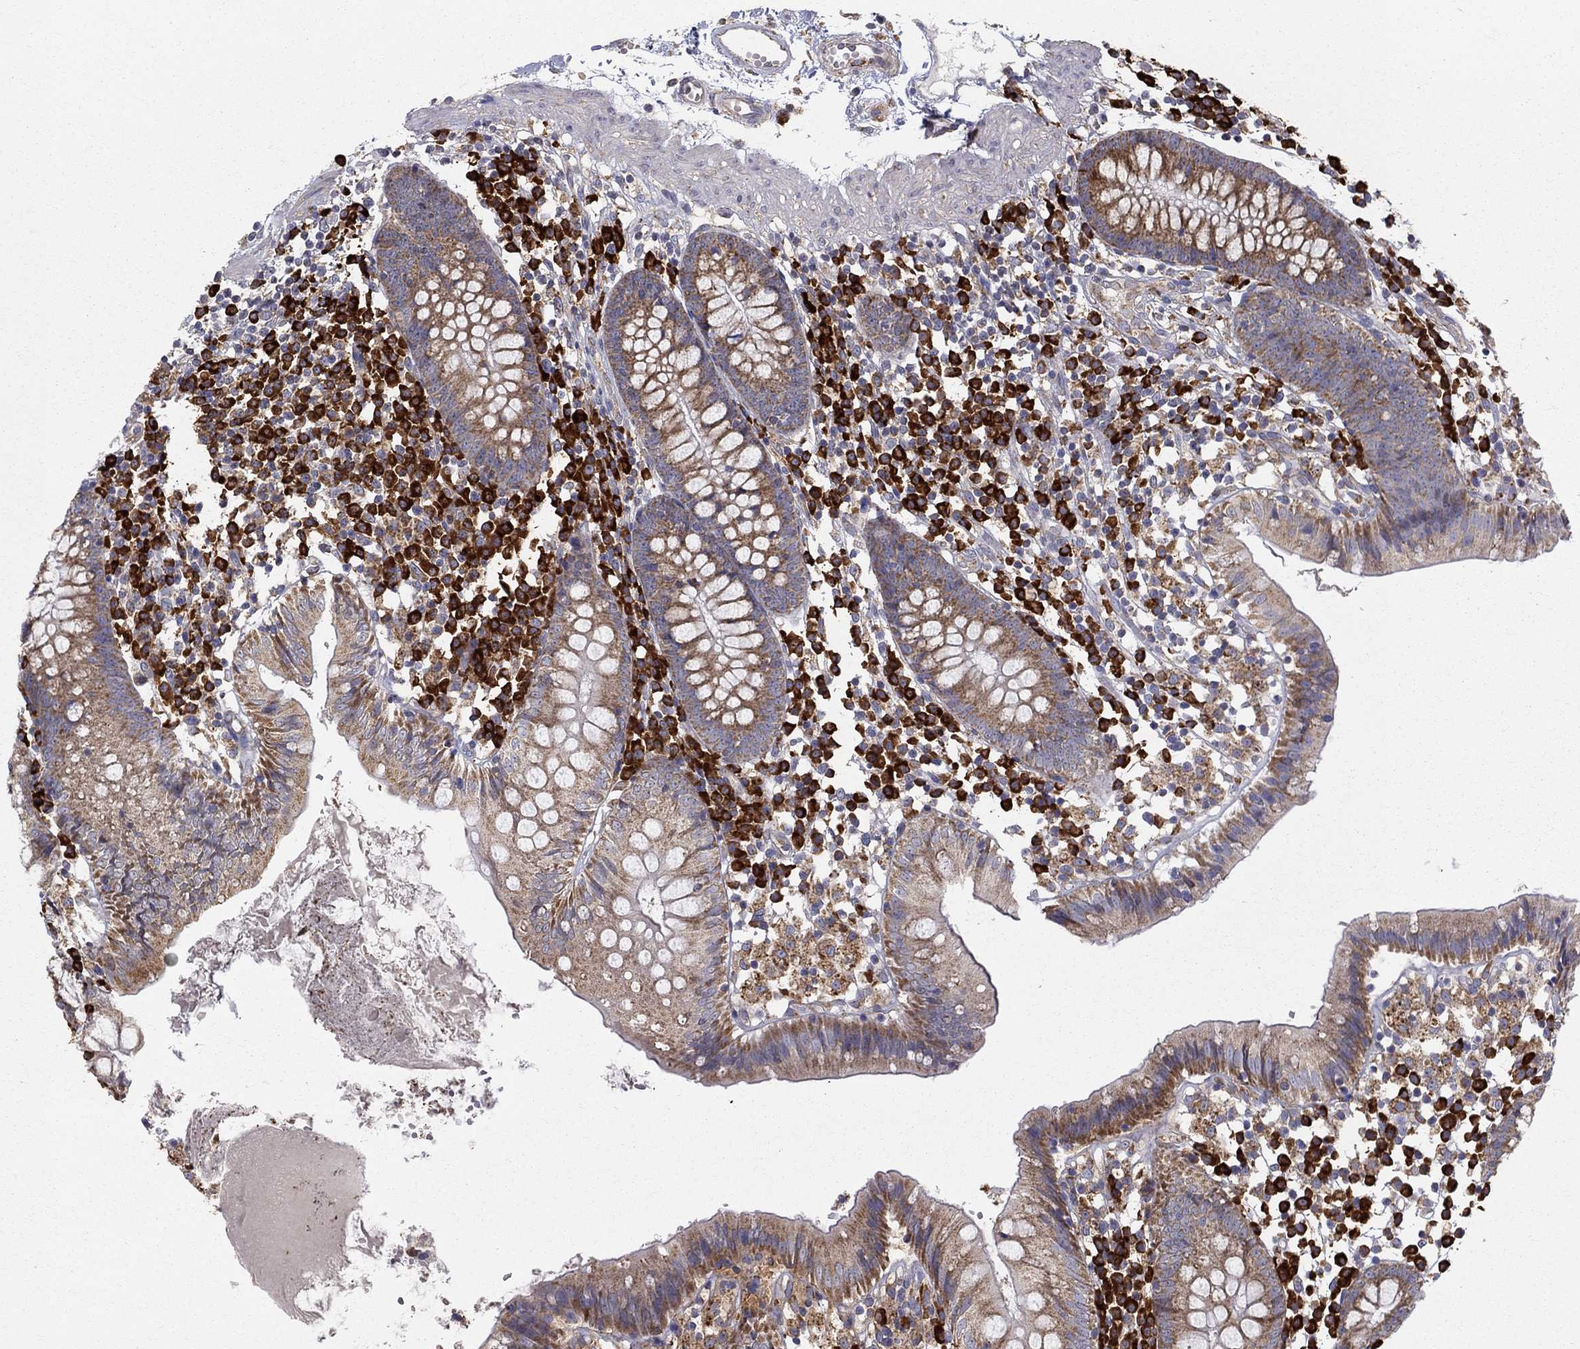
{"staining": {"intensity": "negative", "quantity": "none", "location": "none"}, "tissue": "colon", "cell_type": "Endothelial cells", "image_type": "normal", "snomed": [{"axis": "morphology", "description": "Normal tissue, NOS"}, {"axis": "topography", "description": "Rectum"}], "caption": "Immunohistochemistry image of normal colon: human colon stained with DAB demonstrates no significant protein expression in endothelial cells.", "gene": "PRDX4", "patient": {"sex": "male", "age": 70}}